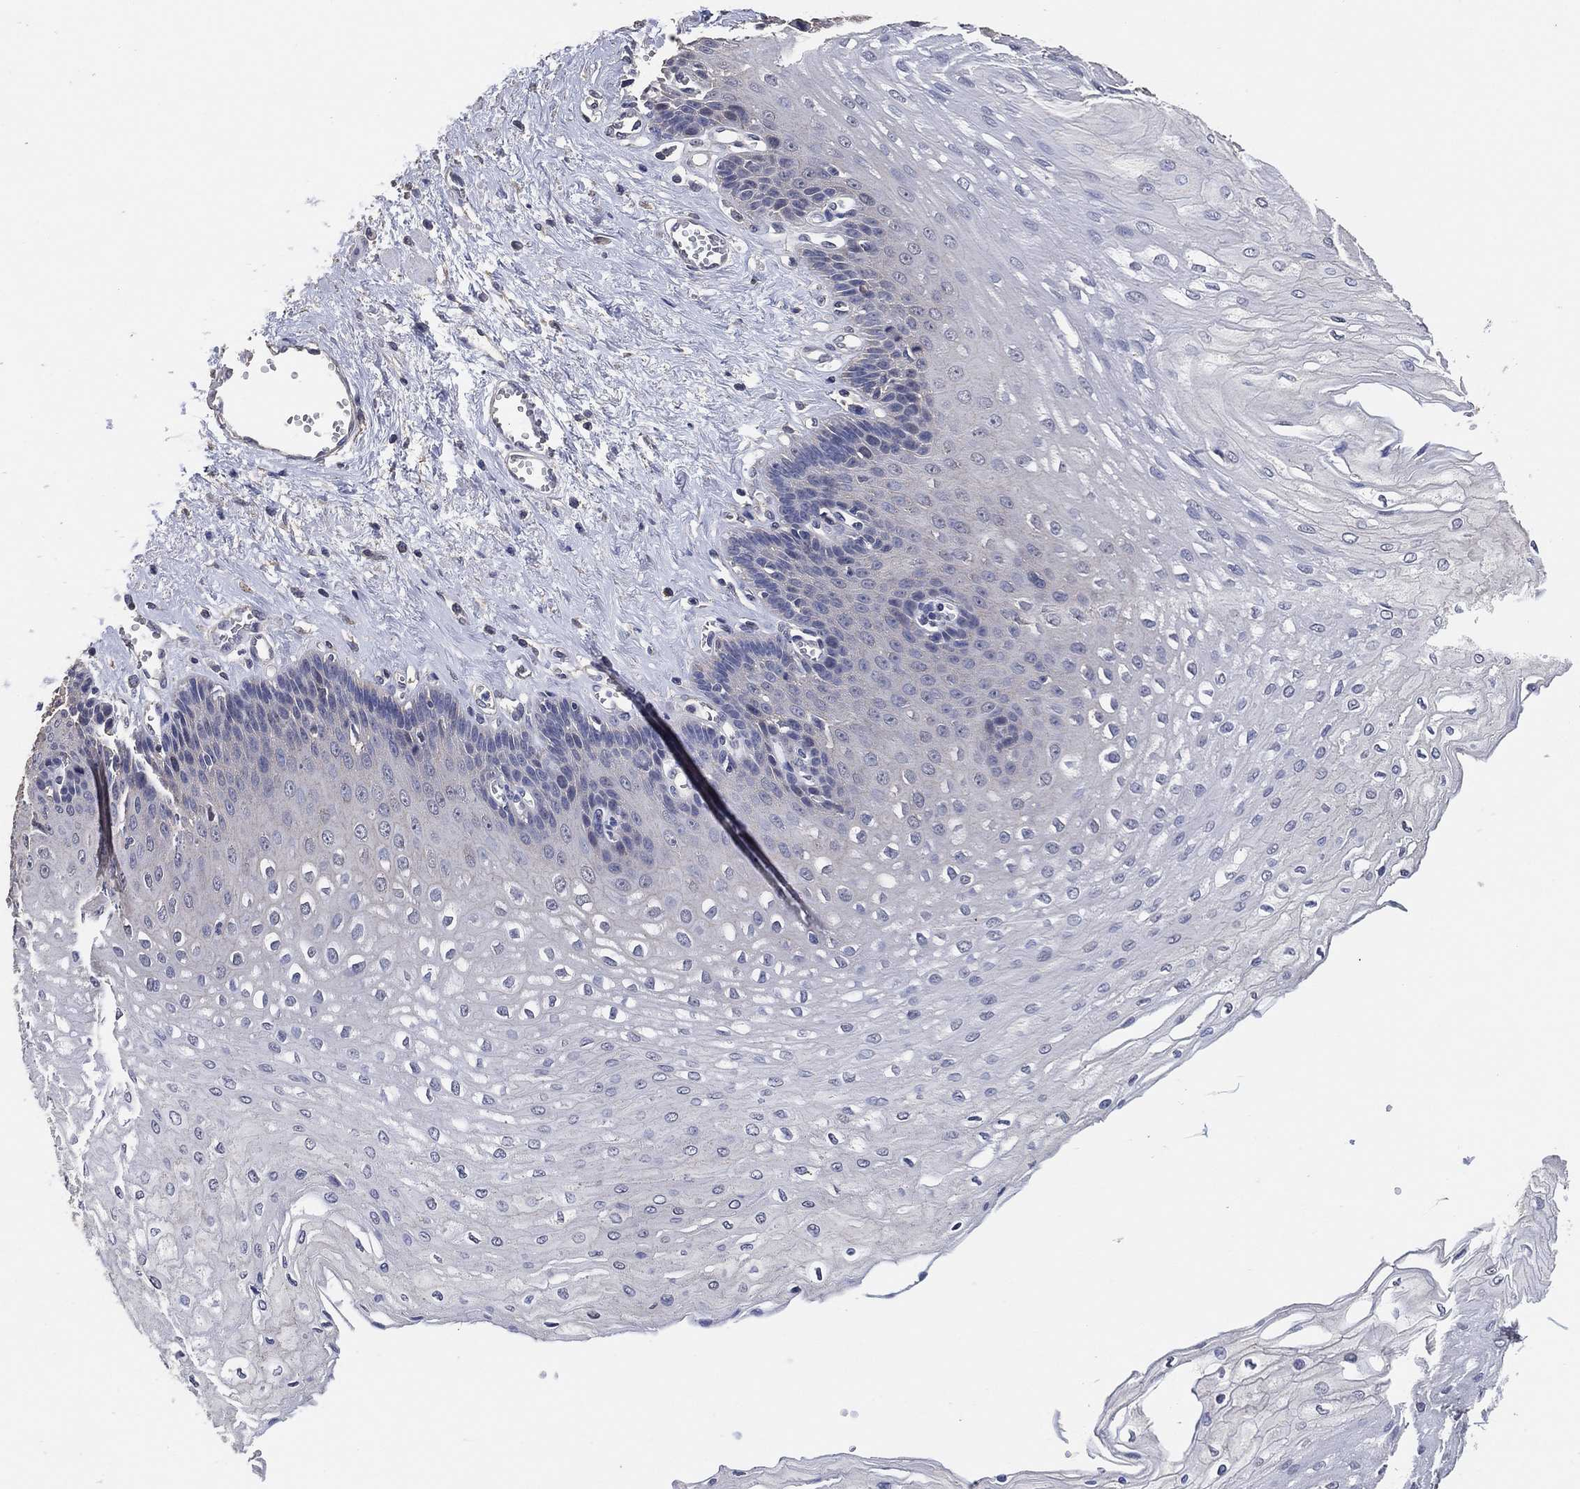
{"staining": {"intensity": "negative", "quantity": "none", "location": "none"}, "tissue": "esophagus", "cell_type": "Squamous epithelial cells", "image_type": "normal", "snomed": [{"axis": "morphology", "description": "Normal tissue, NOS"}, {"axis": "topography", "description": "Esophagus"}], "caption": "Immunohistochemistry histopathology image of normal esophagus: human esophagus stained with DAB (3,3'-diaminobenzidine) shows no significant protein expression in squamous epithelial cells.", "gene": "KLK5", "patient": {"sex": "female", "age": 62}}